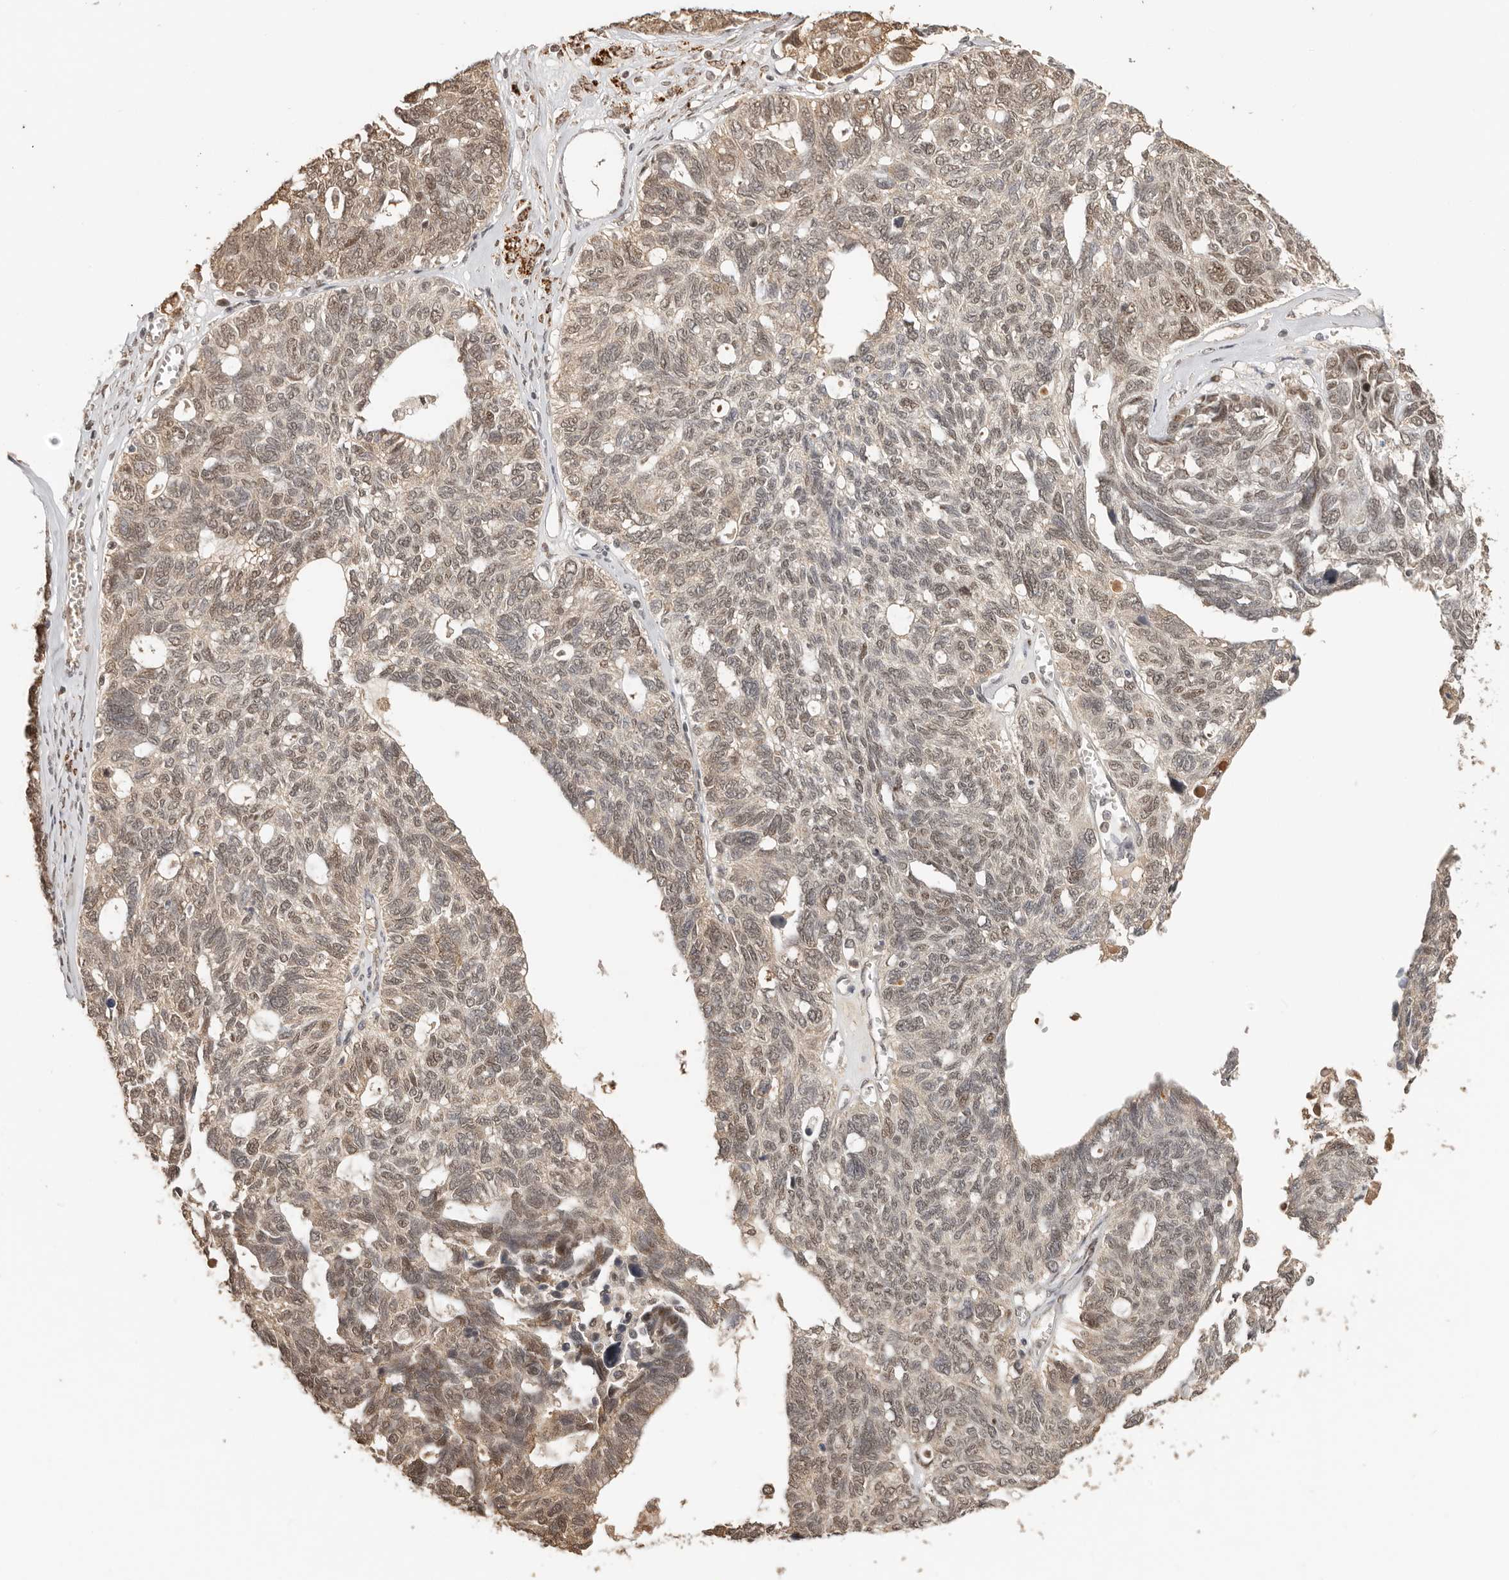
{"staining": {"intensity": "moderate", "quantity": "25%-75%", "location": "cytoplasmic/membranous,nuclear"}, "tissue": "ovarian cancer", "cell_type": "Tumor cells", "image_type": "cancer", "snomed": [{"axis": "morphology", "description": "Cystadenocarcinoma, serous, NOS"}, {"axis": "topography", "description": "Ovary"}], "caption": "Moderate cytoplasmic/membranous and nuclear positivity is seen in about 25%-75% of tumor cells in ovarian serous cystadenocarcinoma. Using DAB (3,3'-diaminobenzidine) (brown) and hematoxylin (blue) stains, captured at high magnification using brightfield microscopy.", "gene": "SEC14L1", "patient": {"sex": "female", "age": 79}}